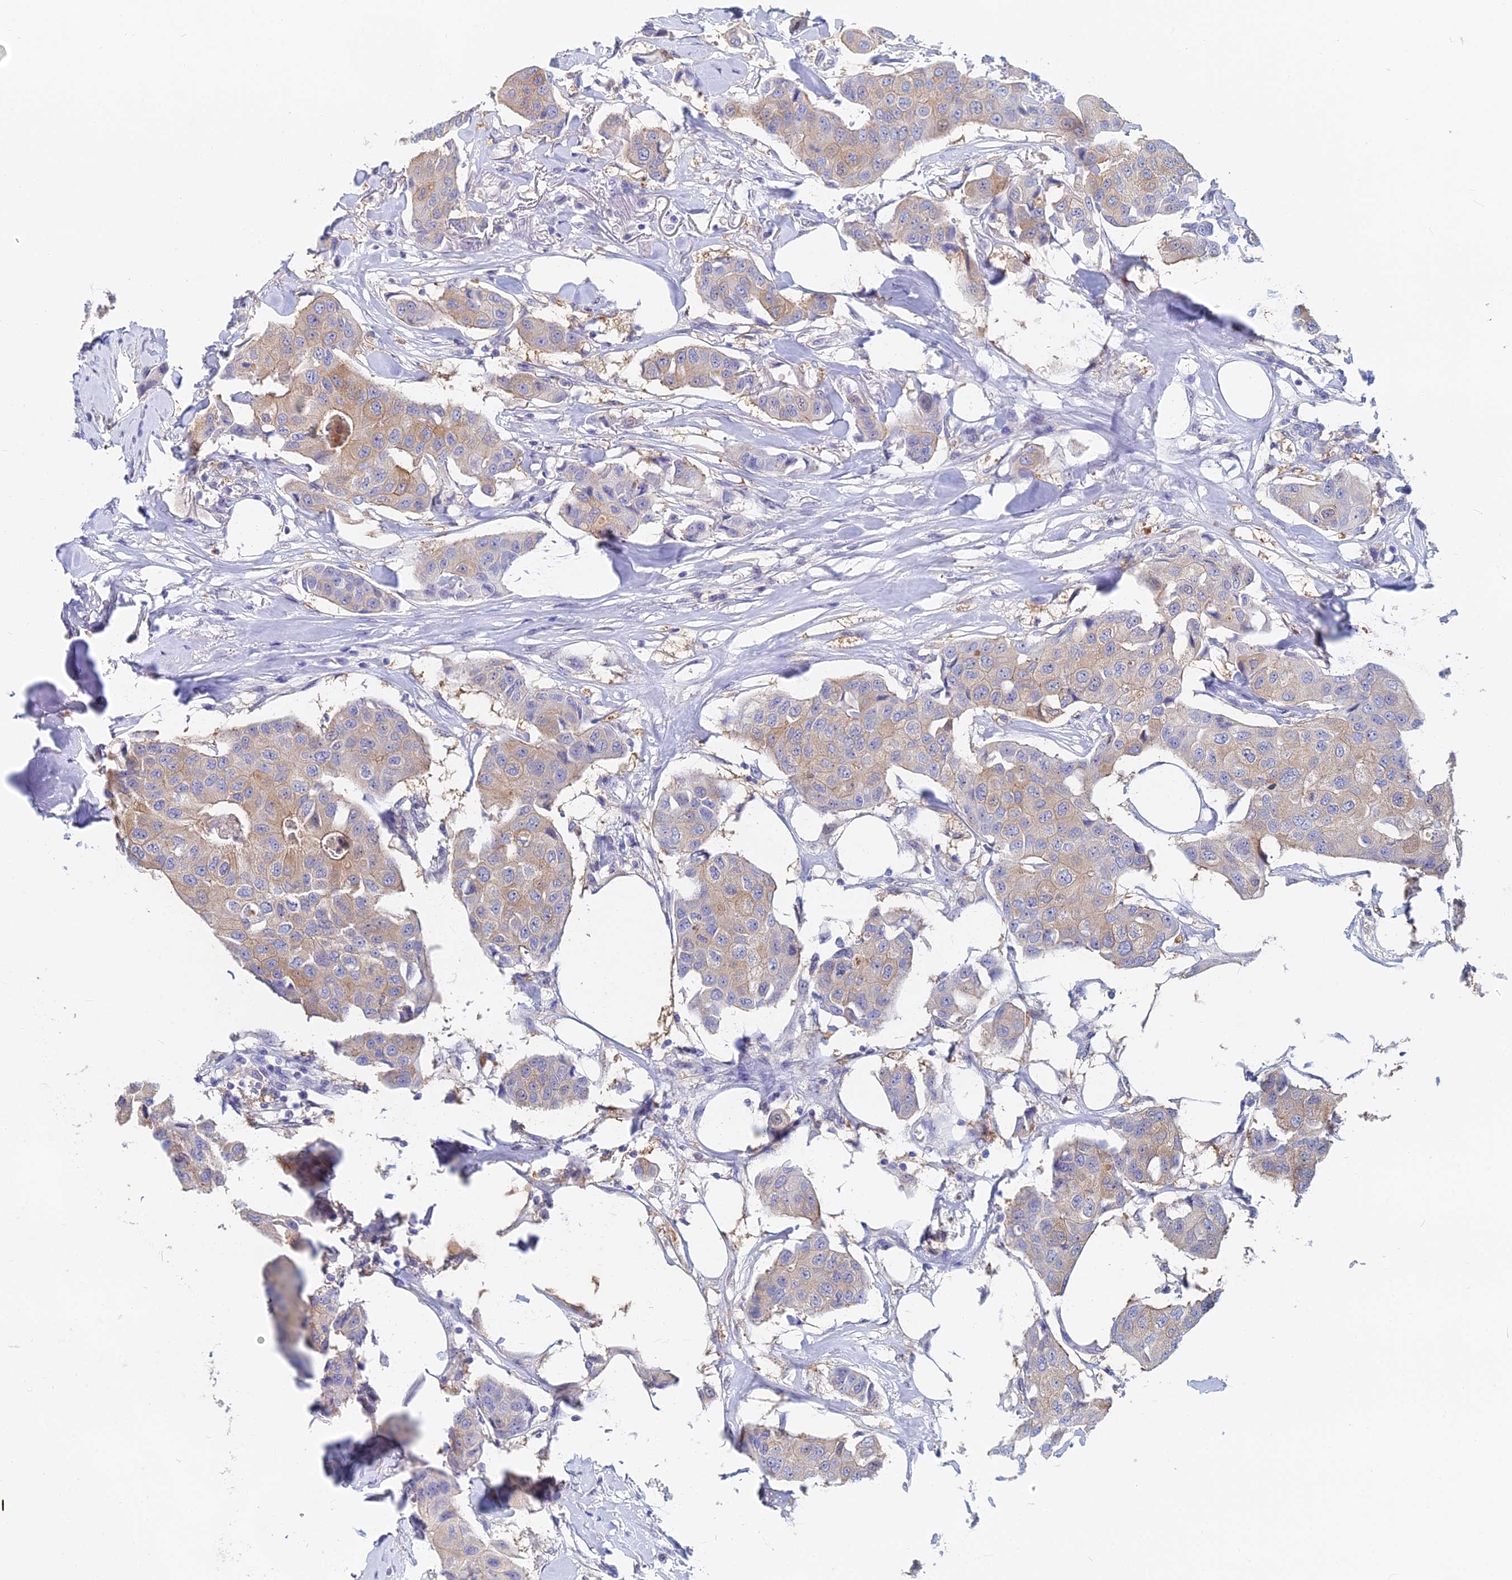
{"staining": {"intensity": "weak", "quantity": ">75%", "location": "cytoplasmic/membranous"}, "tissue": "breast cancer", "cell_type": "Tumor cells", "image_type": "cancer", "snomed": [{"axis": "morphology", "description": "Duct carcinoma"}, {"axis": "topography", "description": "Breast"}], "caption": "Breast cancer (intraductal carcinoma) stained with IHC exhibits weak cytoplasmic/membranous staining in approximately >75% of tumor cells.", "gene": "B3GALT4", "patient": {"sex": "female", "age": 80}}